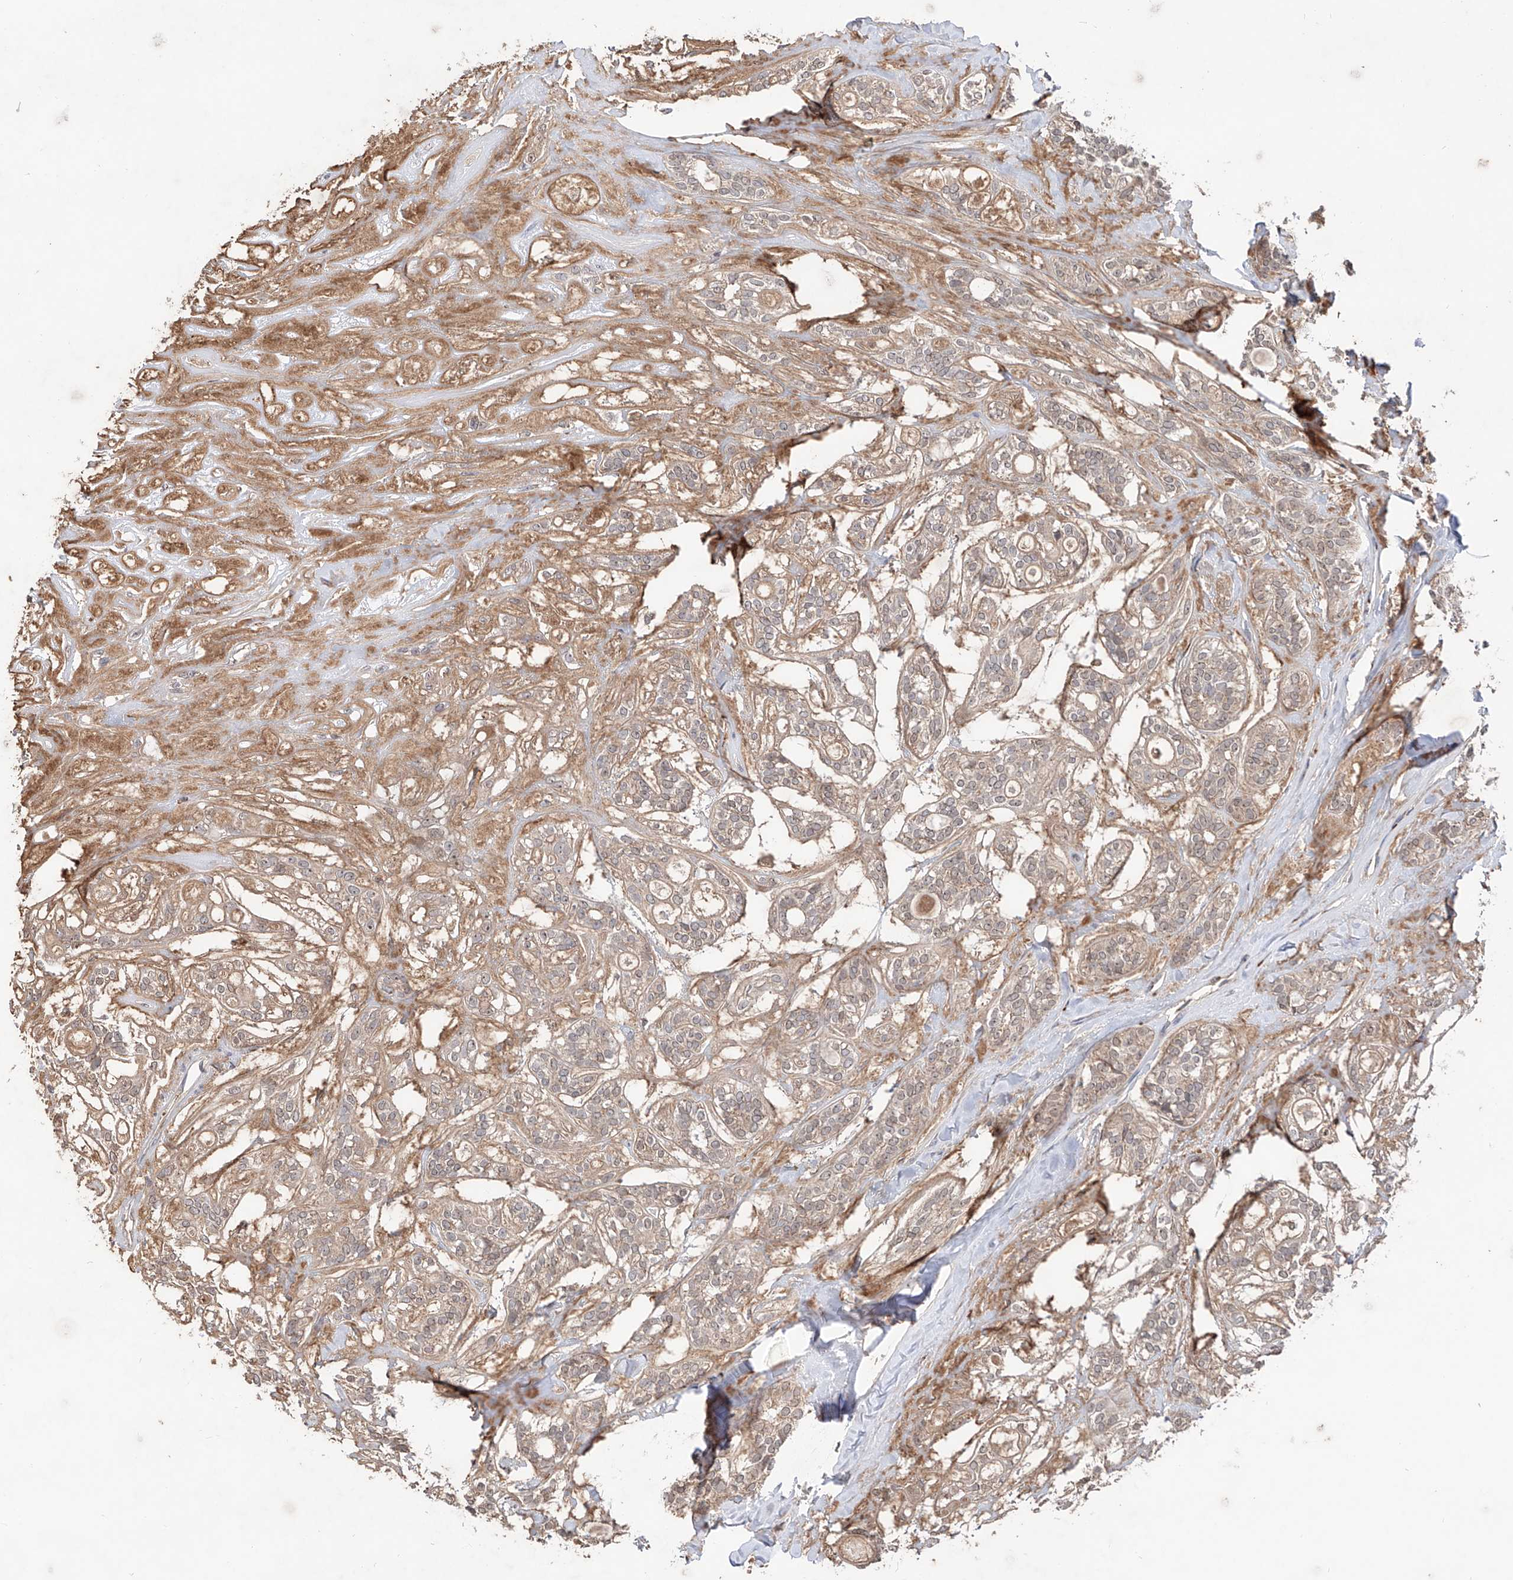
{"staining": {"intensity": "weak", "quantity": ">75%", "location": "cytoplasmic/membranous"}, "tissue": "head and neck cancer", "cell_type": "Tumor cells", "image_type": "cancer", "snomed": [{"axis": "morphology", "description": "Adenocarcinoma, NOS"}, {"axis": "topography", "description": "Head-Neck"}], "caption": "A photomicrograph of human adenocarcinoma (head and neck) stained for a protein reveals weak cytoplasmic/membranous brown staining in tumor cells.", "gene": "EDN1", "patient": {"sex": "male", "age": 66}}